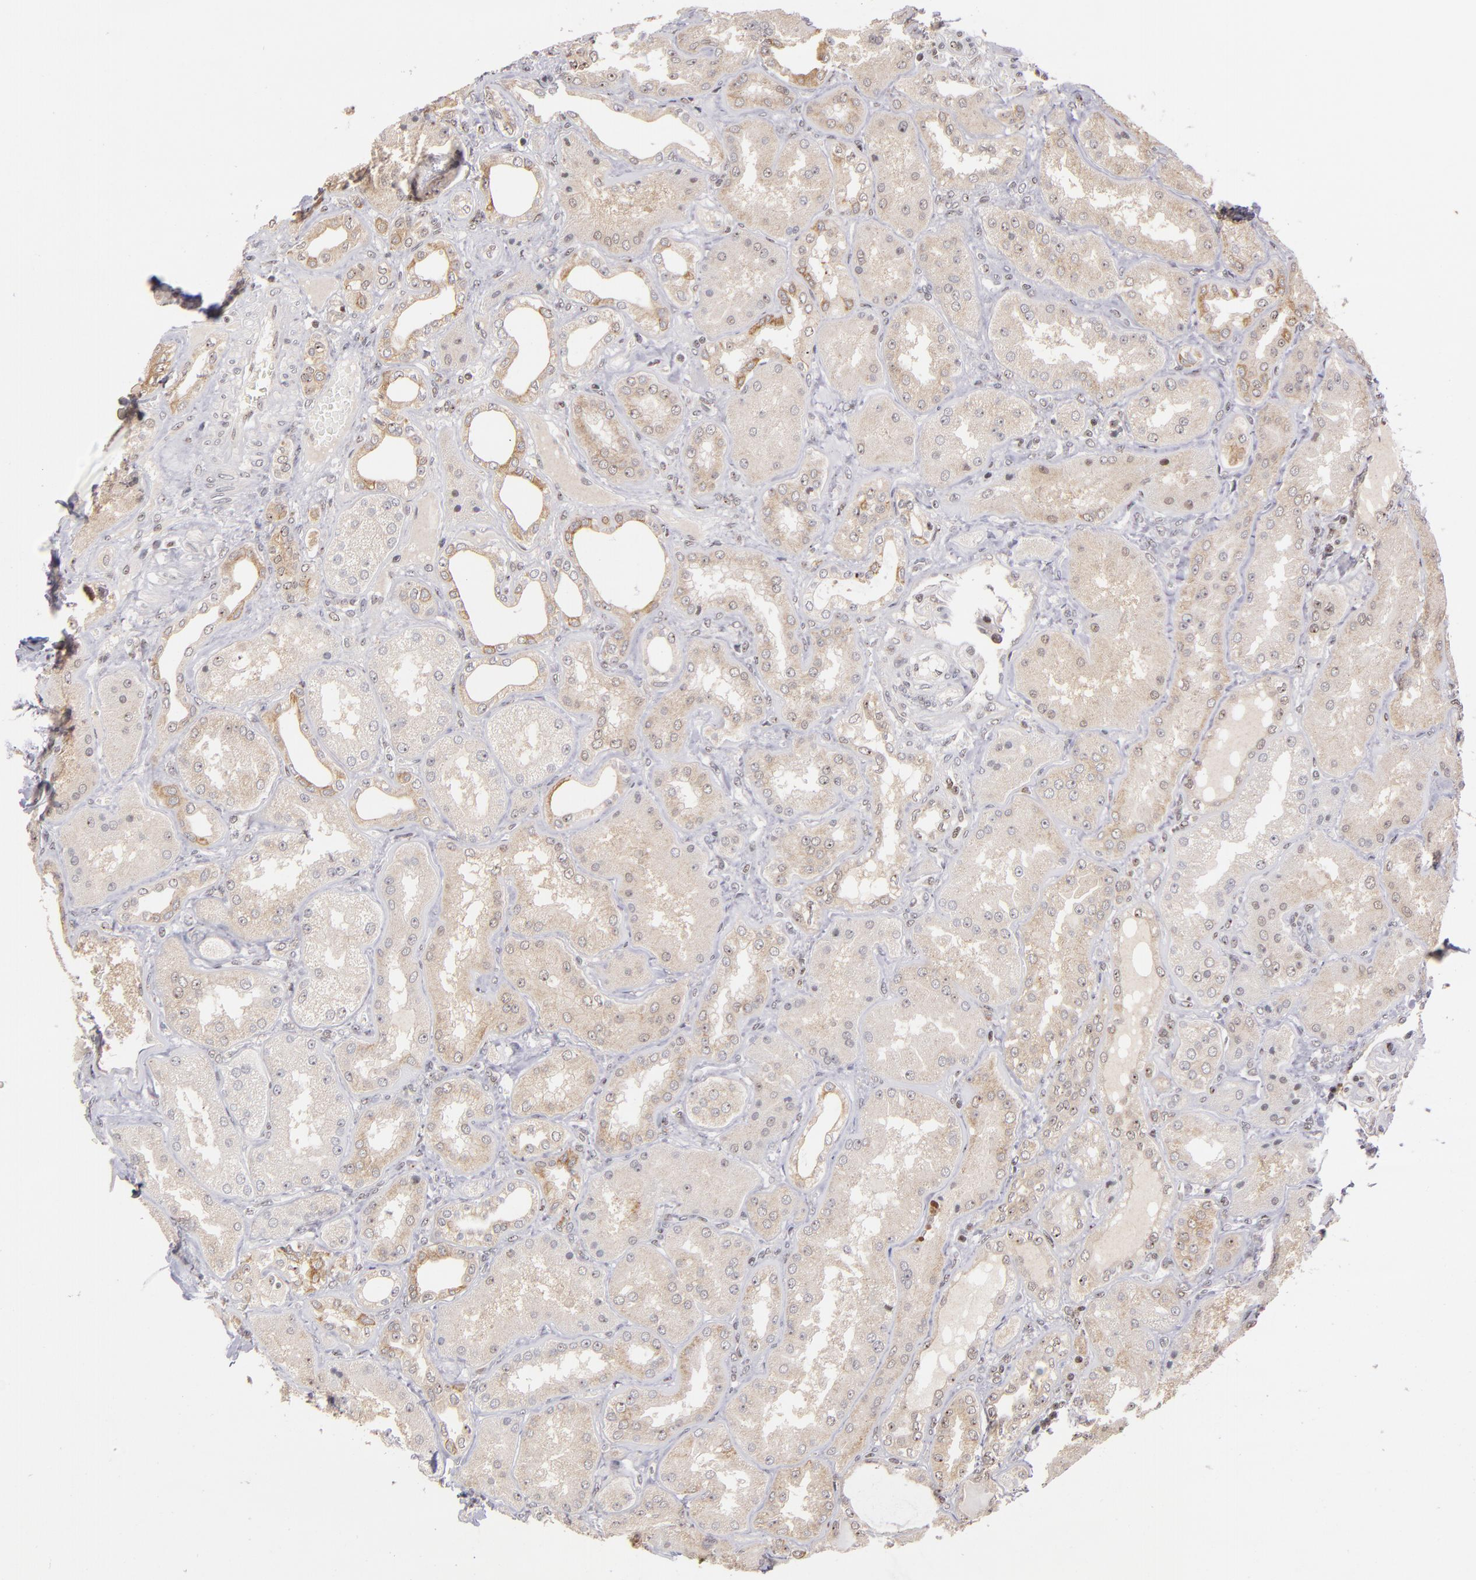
{"staining": {"intensity": "negative", "quantity": "none", "location": "none"}, "tissue": "kidney", "cell_type": "Cells in glomeruli", "image_type": "normal", "snomed": [{"axis": "morphology", "description": "Normal tissue, NOS"}, {"axis": "topography", "description": "Kidney"}], "caption": "An image of kidney stained for a protein shows no brown staining in cells in glomeruli.", "gene": "PCNX4", "patient": {"sex": "female", "age": 56}}